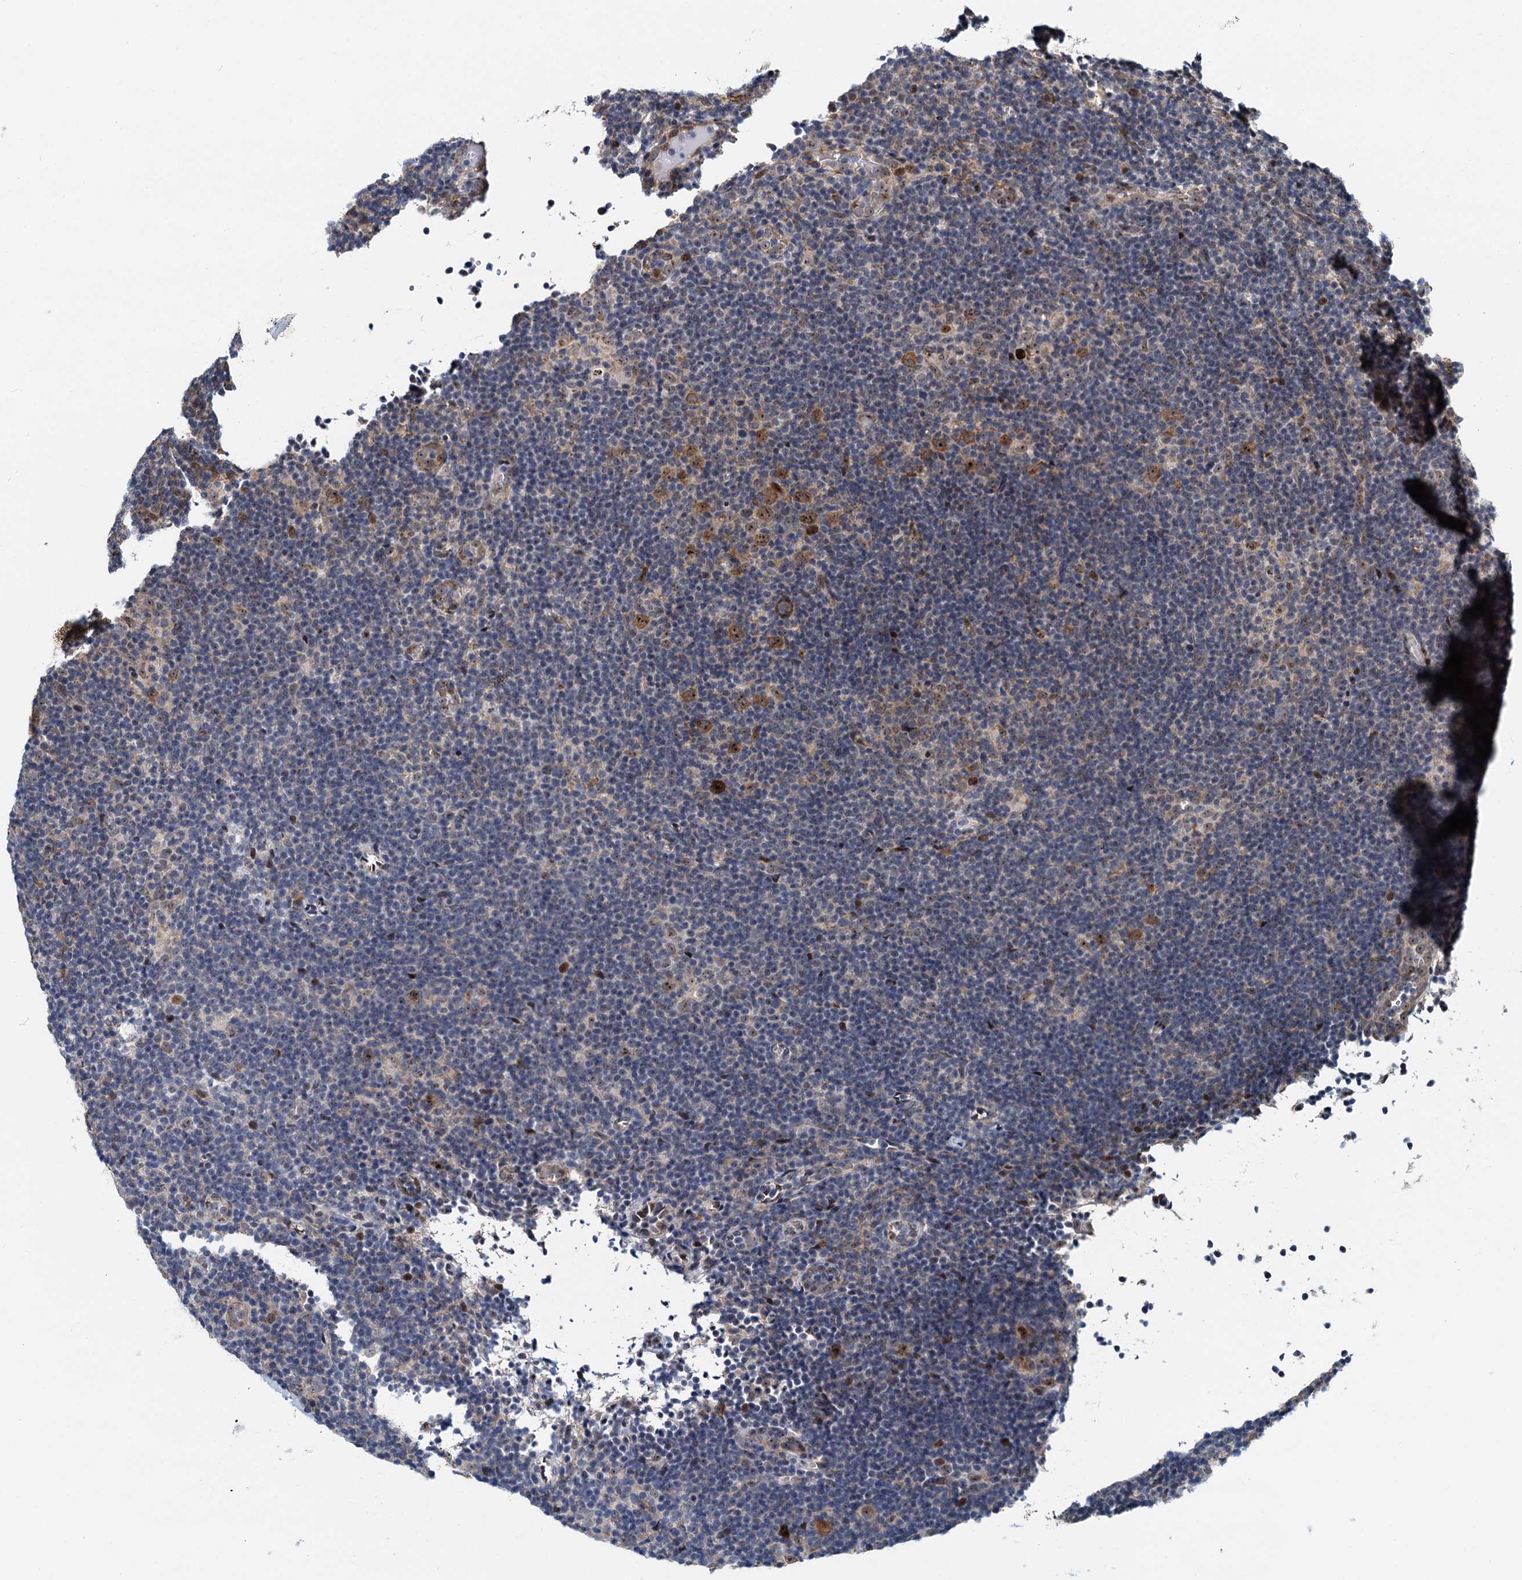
{"staining": {"intensity": "moderate", "quantity": ">75%", "location": "nuclear"}, "tissue": "lymphoma", "cell_type": "Tumor cells", "image_type": "cancer", "snomed": [{"axis": "morphology", "description": "Hodgkin's disease, NOS"}, {"axis": "topography", "description": "Lymph node"}], "caption": "Lymphoma tissue exhibits moderate nuclear staining in approximately >75% of tumor cells", "gene": "DNAJC21", "patient": {"sex": "female", "age": 57}}